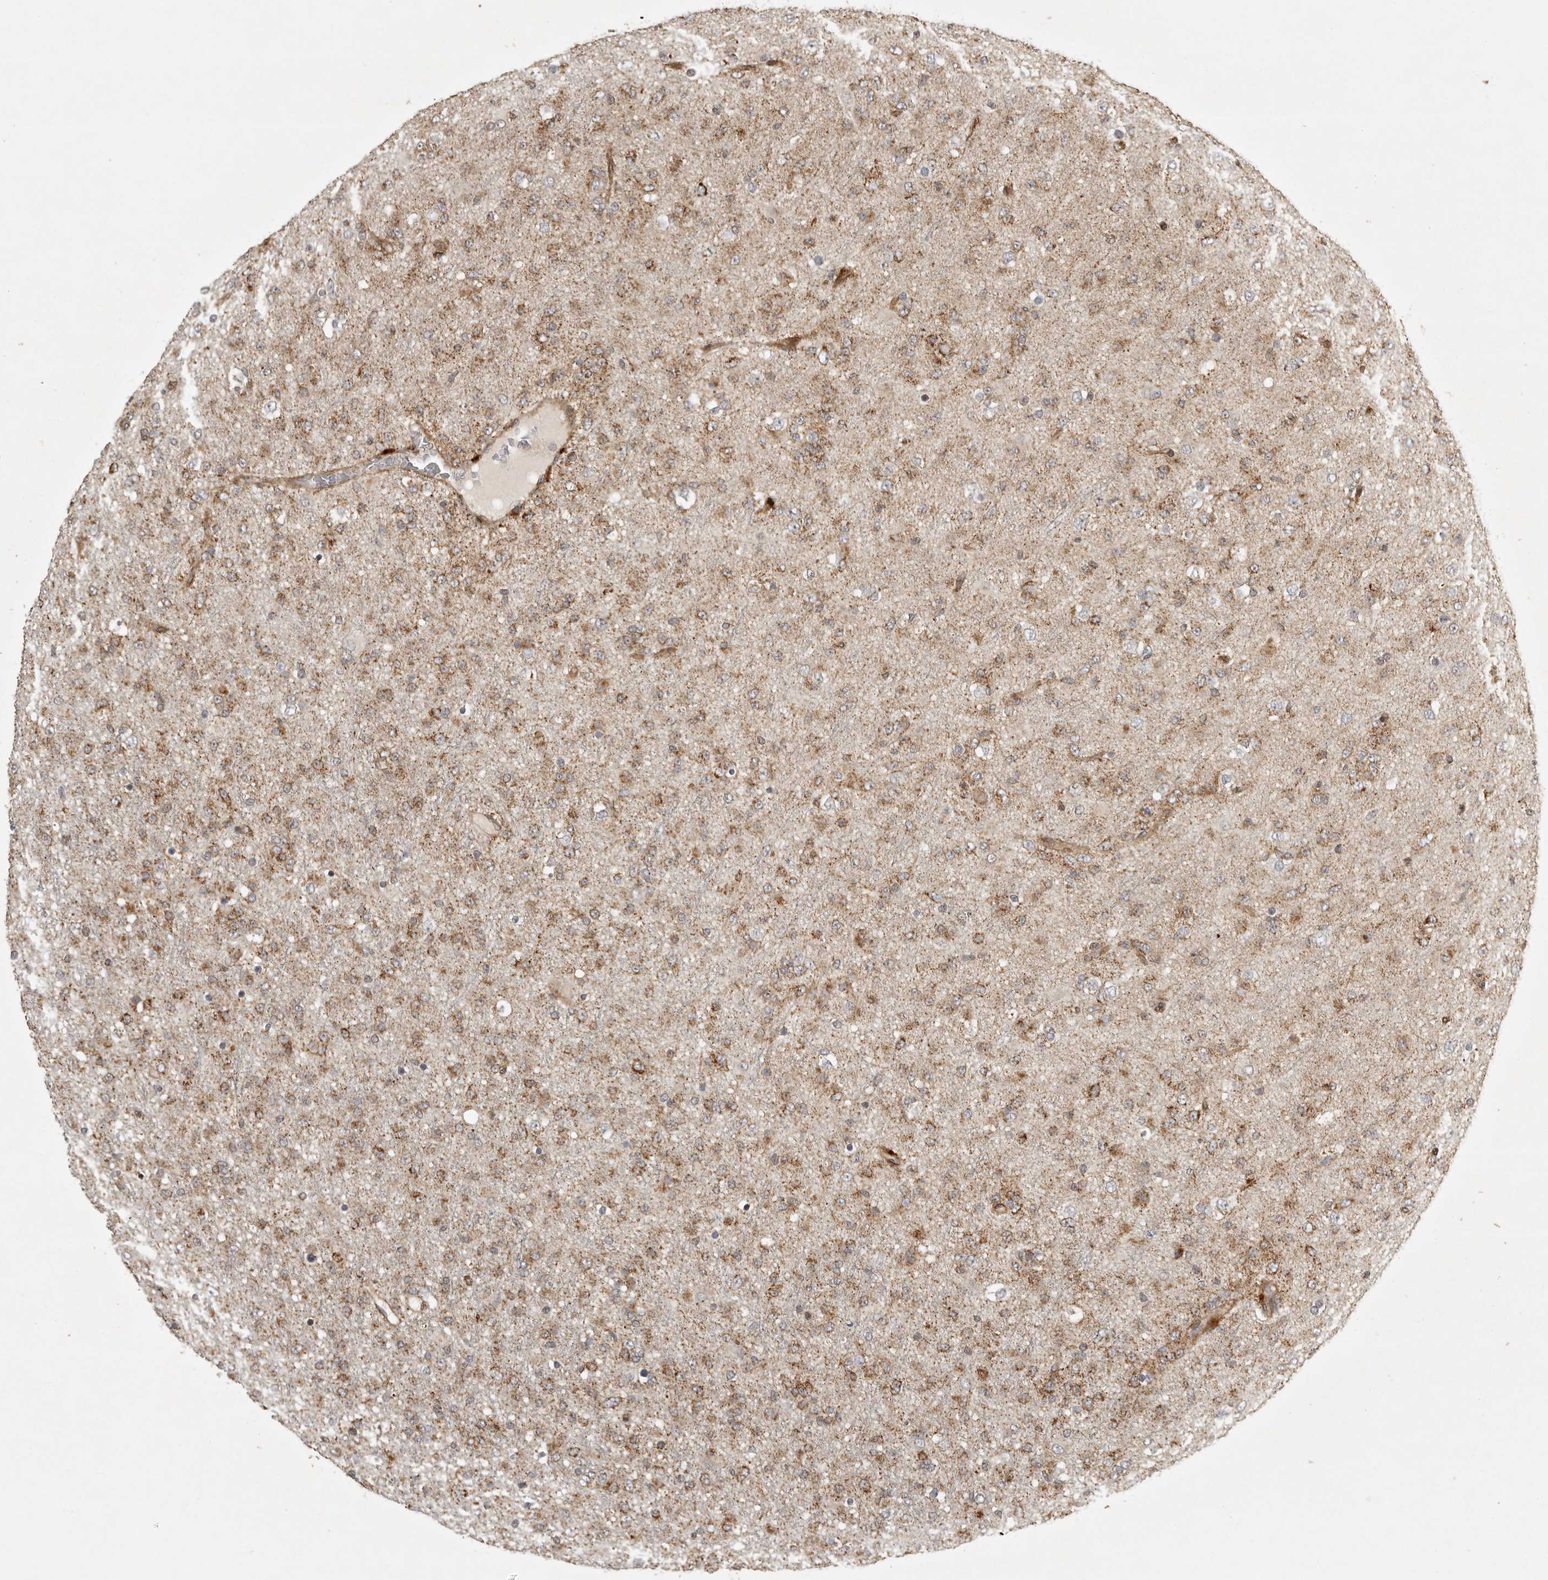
{"staining": {"intensity": "moderate", "quantity": ">75%", "location": "cytoplasmic/membranous"}, "tissue": "glioma", "cell_type": "Tumor cells", "image_type": "cancer", "snomed": [{"axis": "morphology", "description": "Glioma, malignant, Low grade"}, {"axis": "topography", "description": "Brain"}], "caption": "The photomicrograph displays staining of glioma, revealing moderate cytoplasmic/membranous protein positivity (brown color) within tumor cells. The staining is performed using DAB (3,3'-diaminobenzidine) brown chromogen to label protein expression. The nuclei are counter-stained blue using hematoxylin.", "gene": "NARS2", "patient": {"sex": "male", "age": 65}}